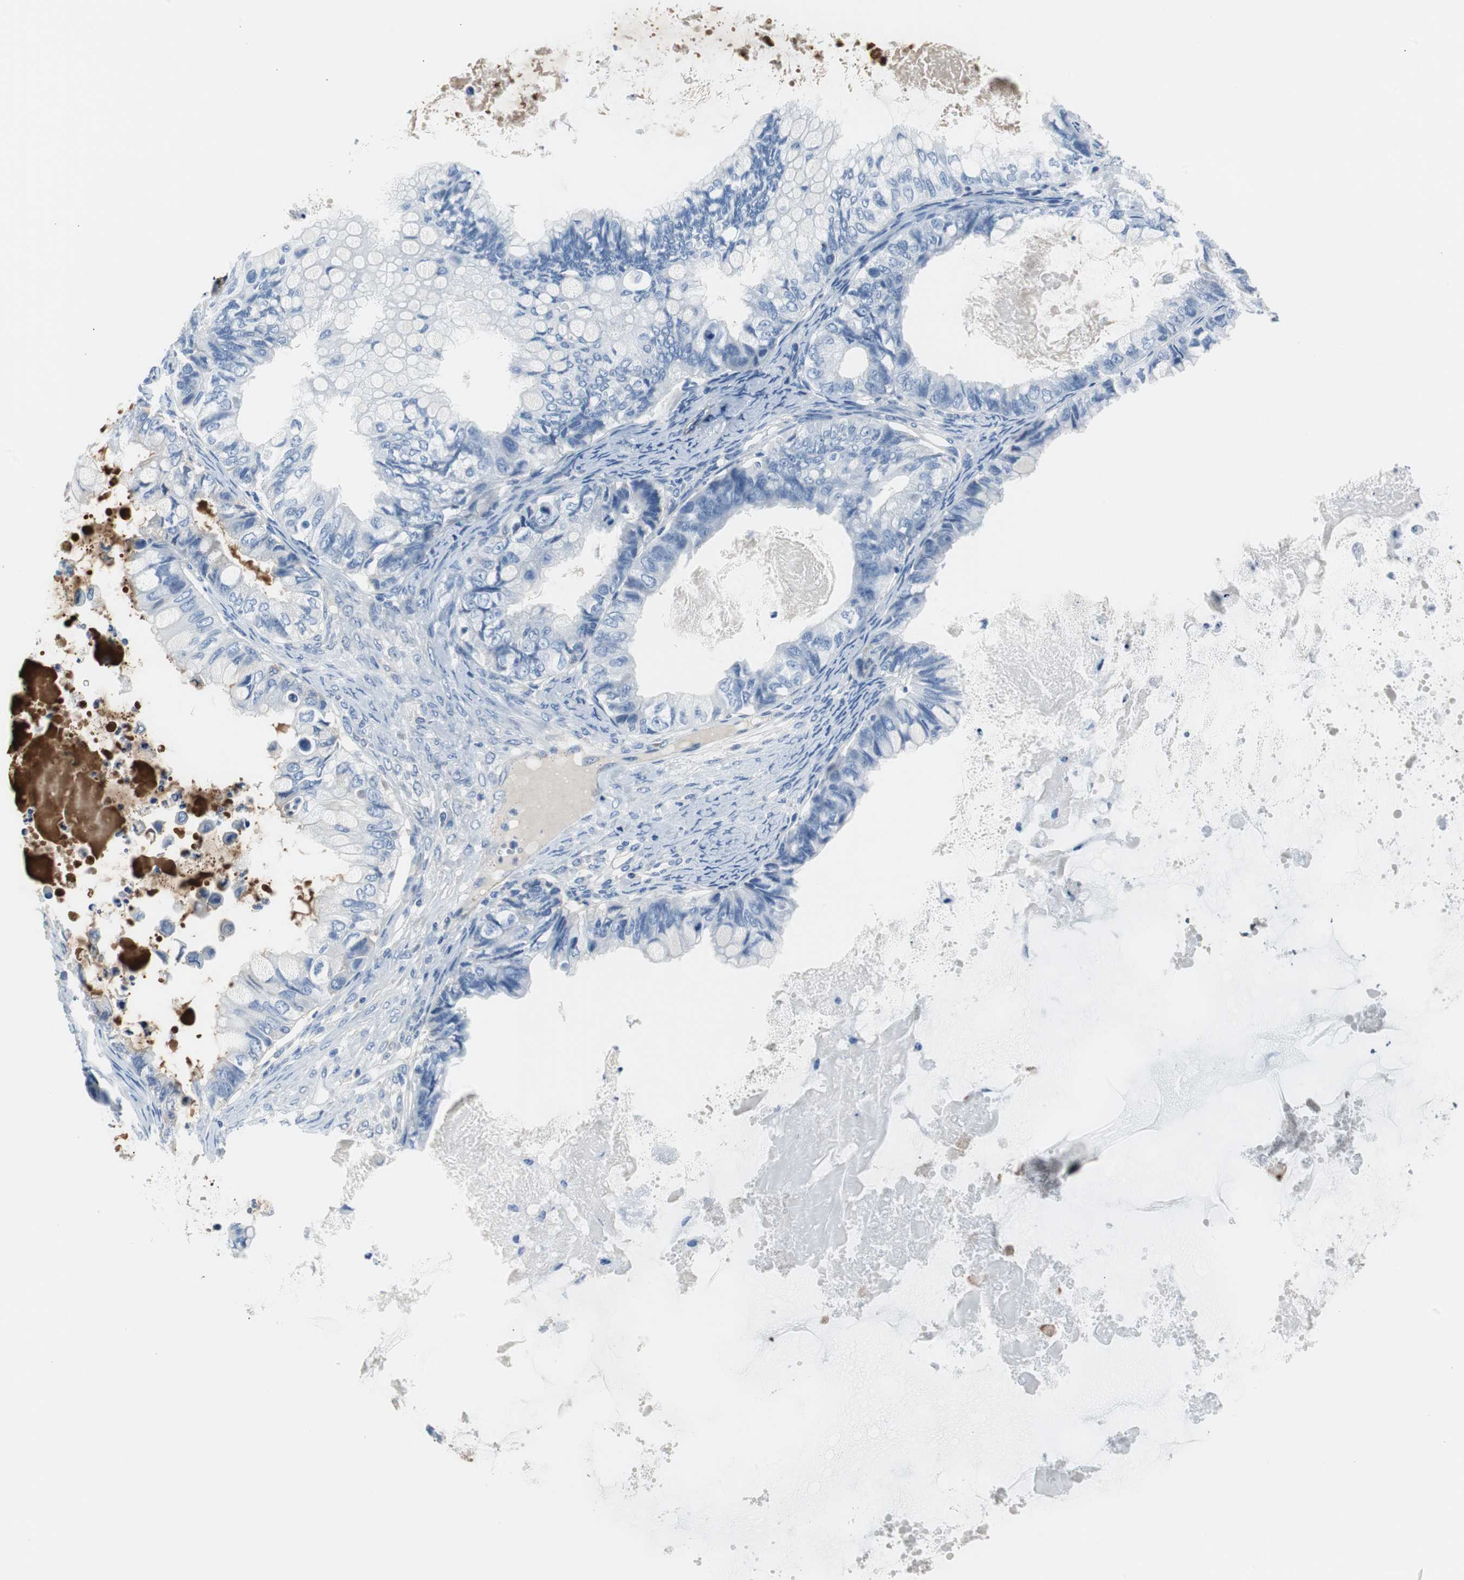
{"staining": {"intensity": "negative", "quantity": "none", "location": "none"}, "tissue": "ovarian cancer", "cell_type": "Tumor cells", "image_type": "cancer", "snomed": [{"axis": "morphology", "description": "Cystadenocarcinoma, mucinous, NOS"}, {"axis": "topography", "description": "Ovary"}], "caption": "The image displays no staining of tumor cells in ovarian cancer.", "gene": "APCS", "patient": {"sex": "female", "age": 80}}